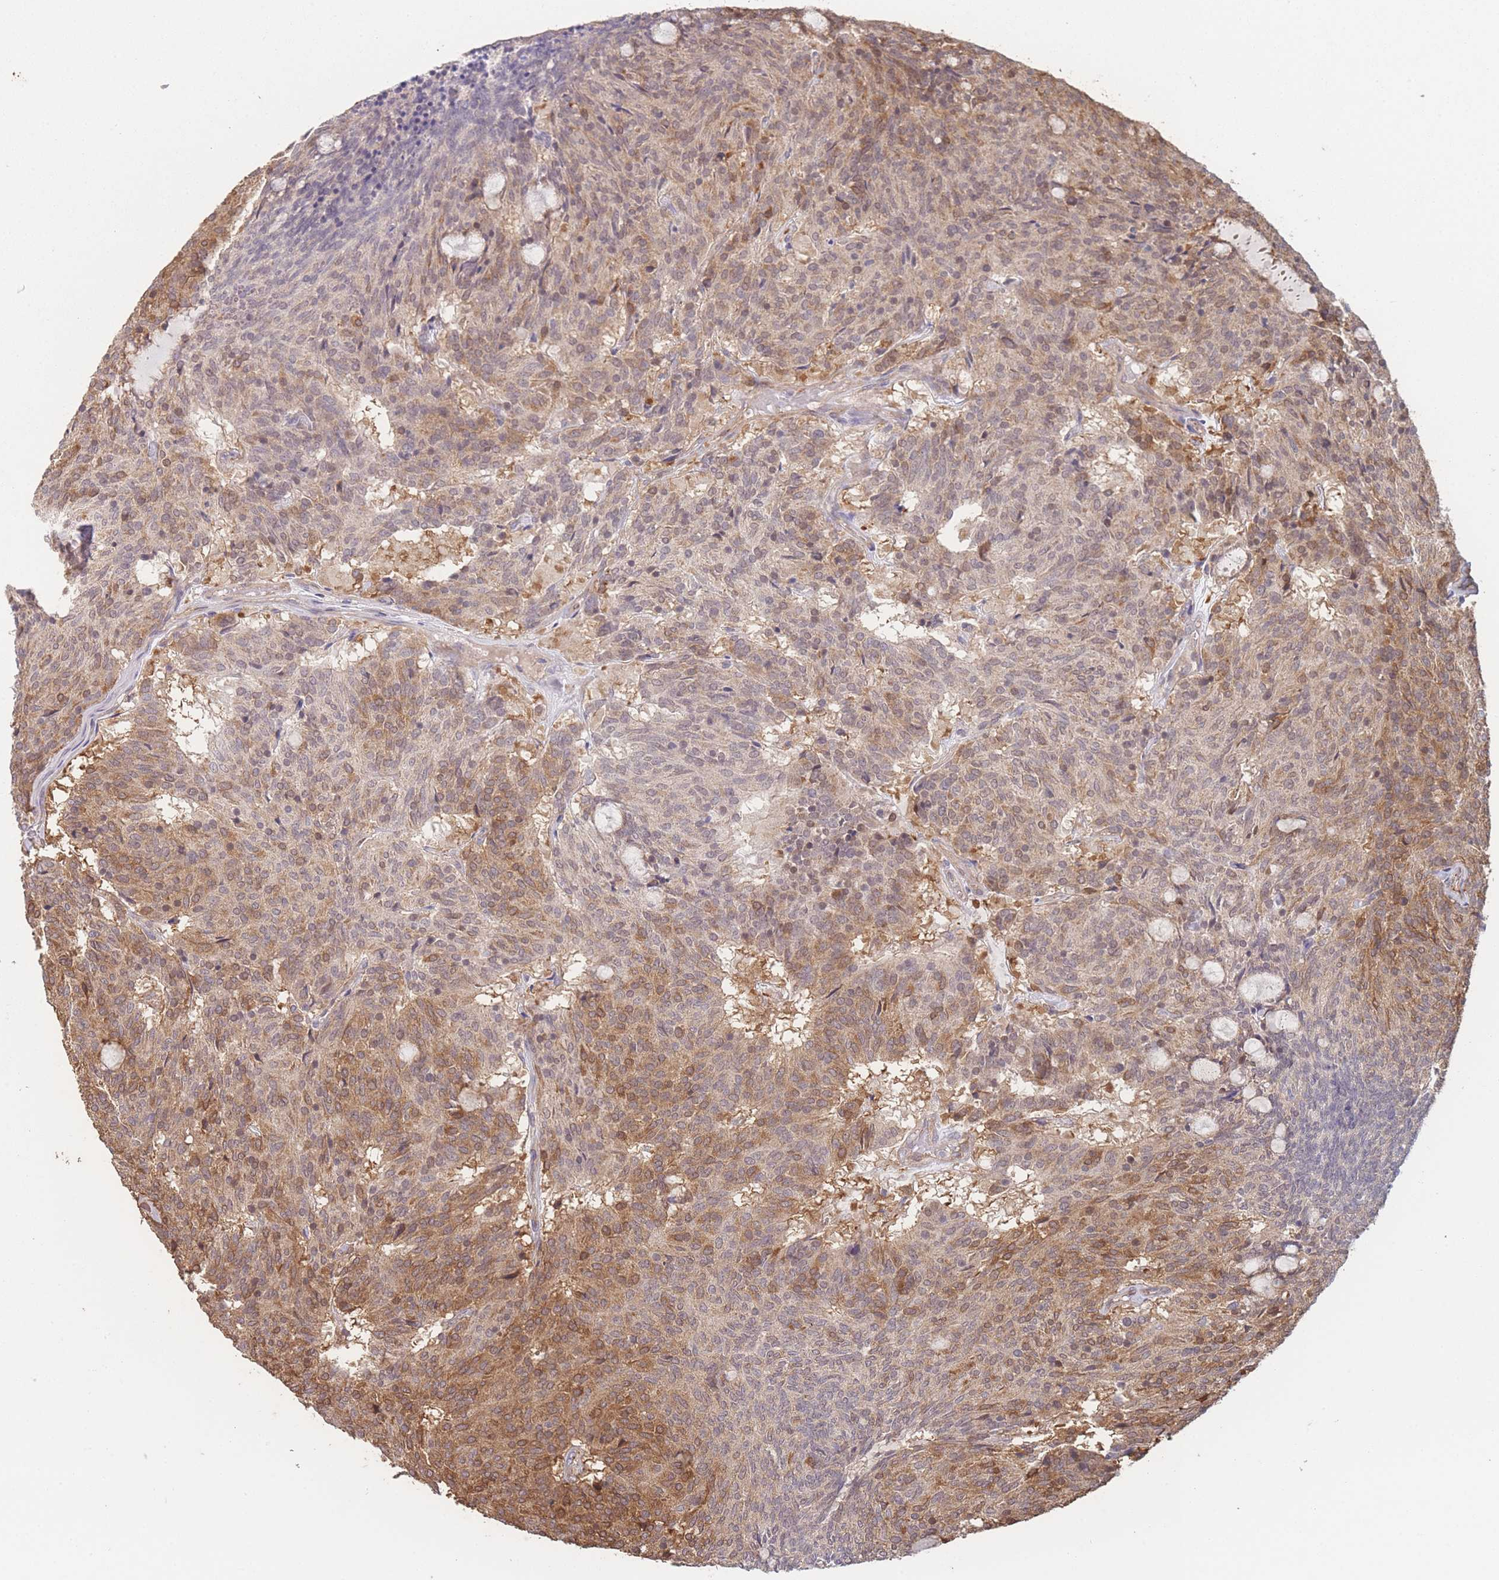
{"staining": {"intensity": "moderate", "quantity": ">75%", "location": "cytoplasmic/membranous"}, "tissue": "carcinoid", "cell_type": "Tumor cells", "image_type": "cancer", "snomed": [{"axis": "morphology", "description": "Carcinoid, malignant, NOS"}, {"axis": "topography", "description": "Pancreas"}], "caption": "IHC staining of carcinoid, which displays medium levels of moderate cytoplasmic/membranous staining in about >75% of tumor cells indicating moderate cytoplasmic/membranous protein staining. The staining was performed using DAB (brown) for protein detection and nuclei were counterstained in hematoxylin (blue).", "gene": "PXMP4", "patient": {"sex": "female", "age": 54}}